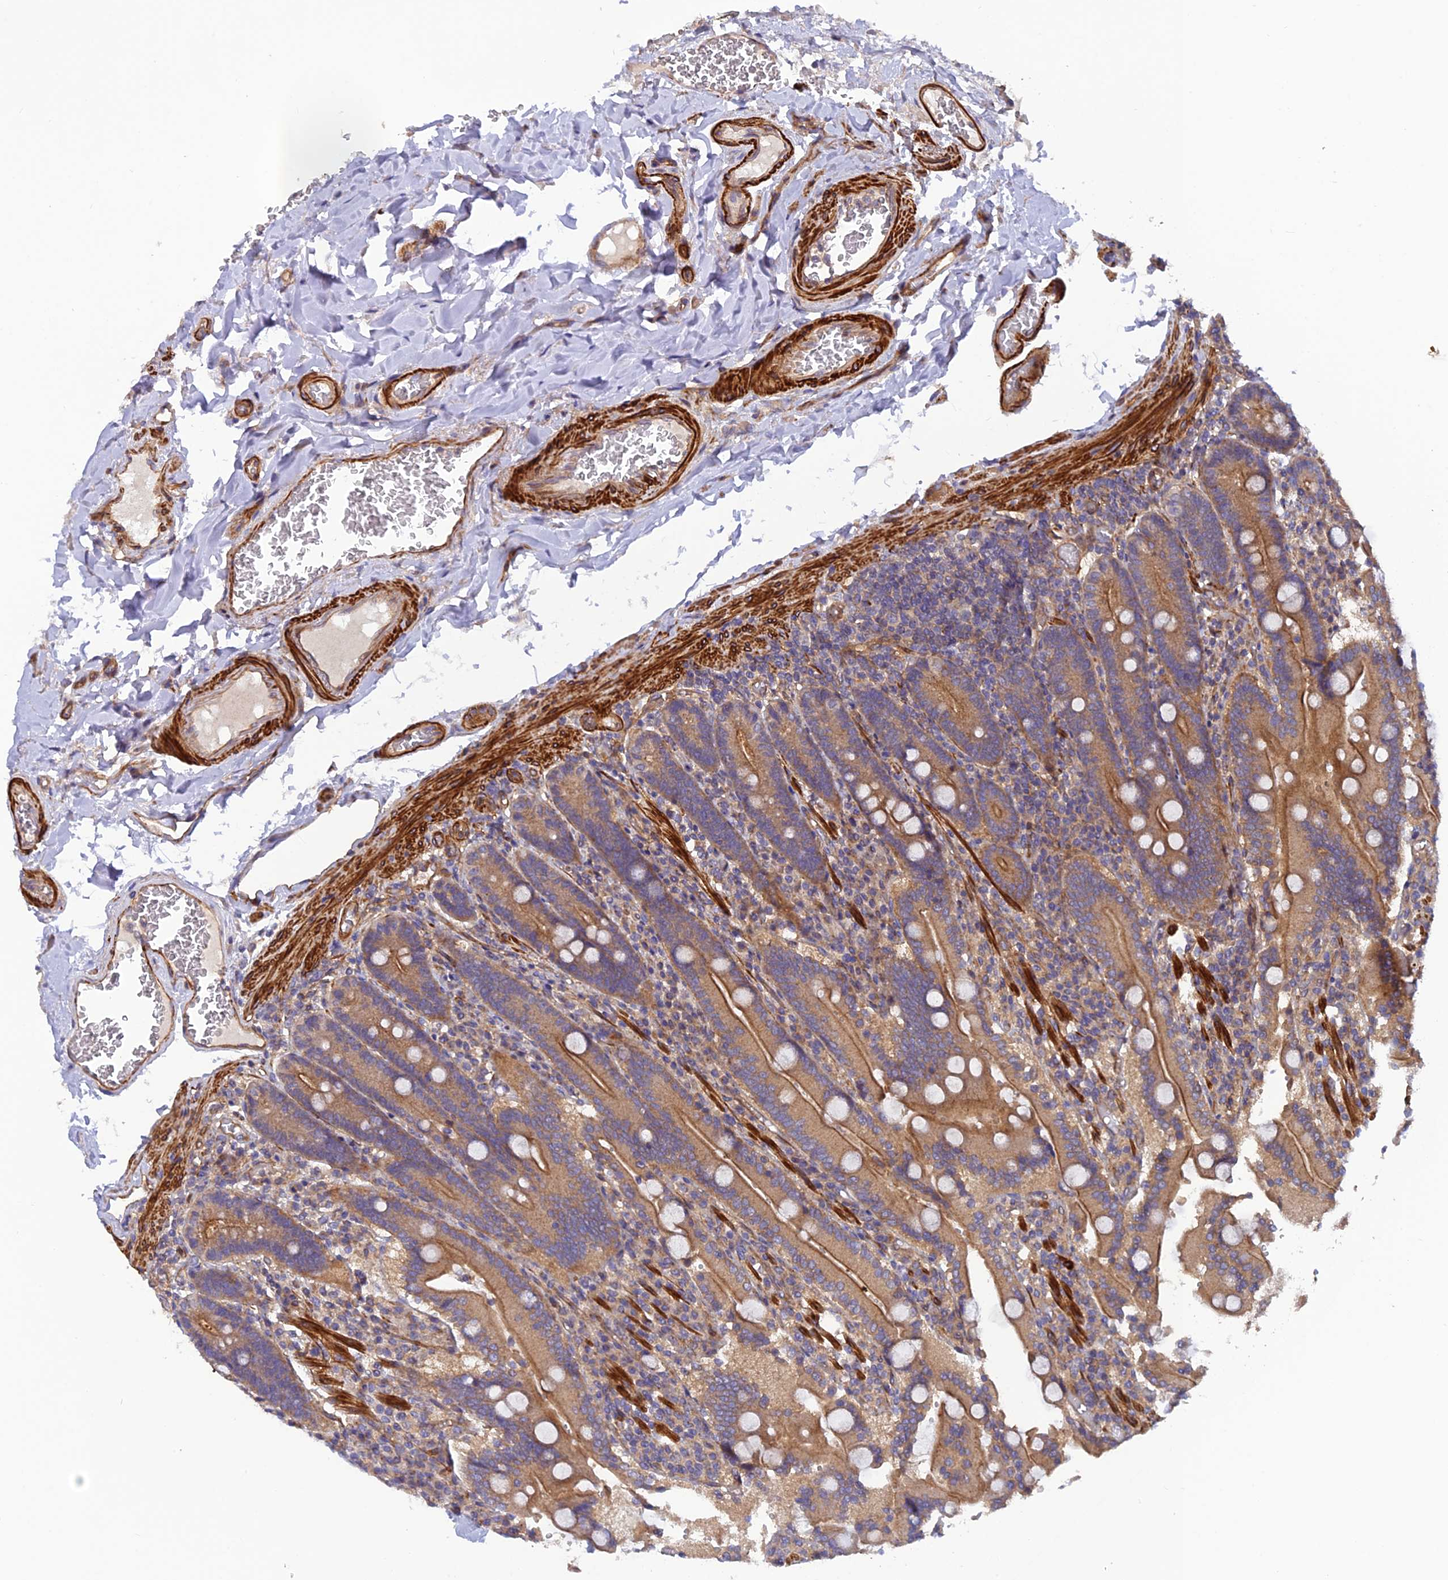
{"staining": {"intensity": "strong", "quantity": ">75%", "location": "cytoplasmic/membranous"}, "tissue": "duodenum", "cell_type": "Glandular cells", "image_type": "normal", "snomed": [{"axis": "morphology", "description": "Normal tissue, NOS"}, {"axis": "topography", "description": "Duodenum"}], "caption": "Strong cytoplasmic/membranous expression is appreciated in approximately >75% of glandular cells in unremarkable duodenum. (DAB (3,3'-diaminobenzidine) IHC, brown staining for protein, blue staining for nuclei).", "gene": "ADAMTS15", "patient": {"sex": "female", "age": 62}}